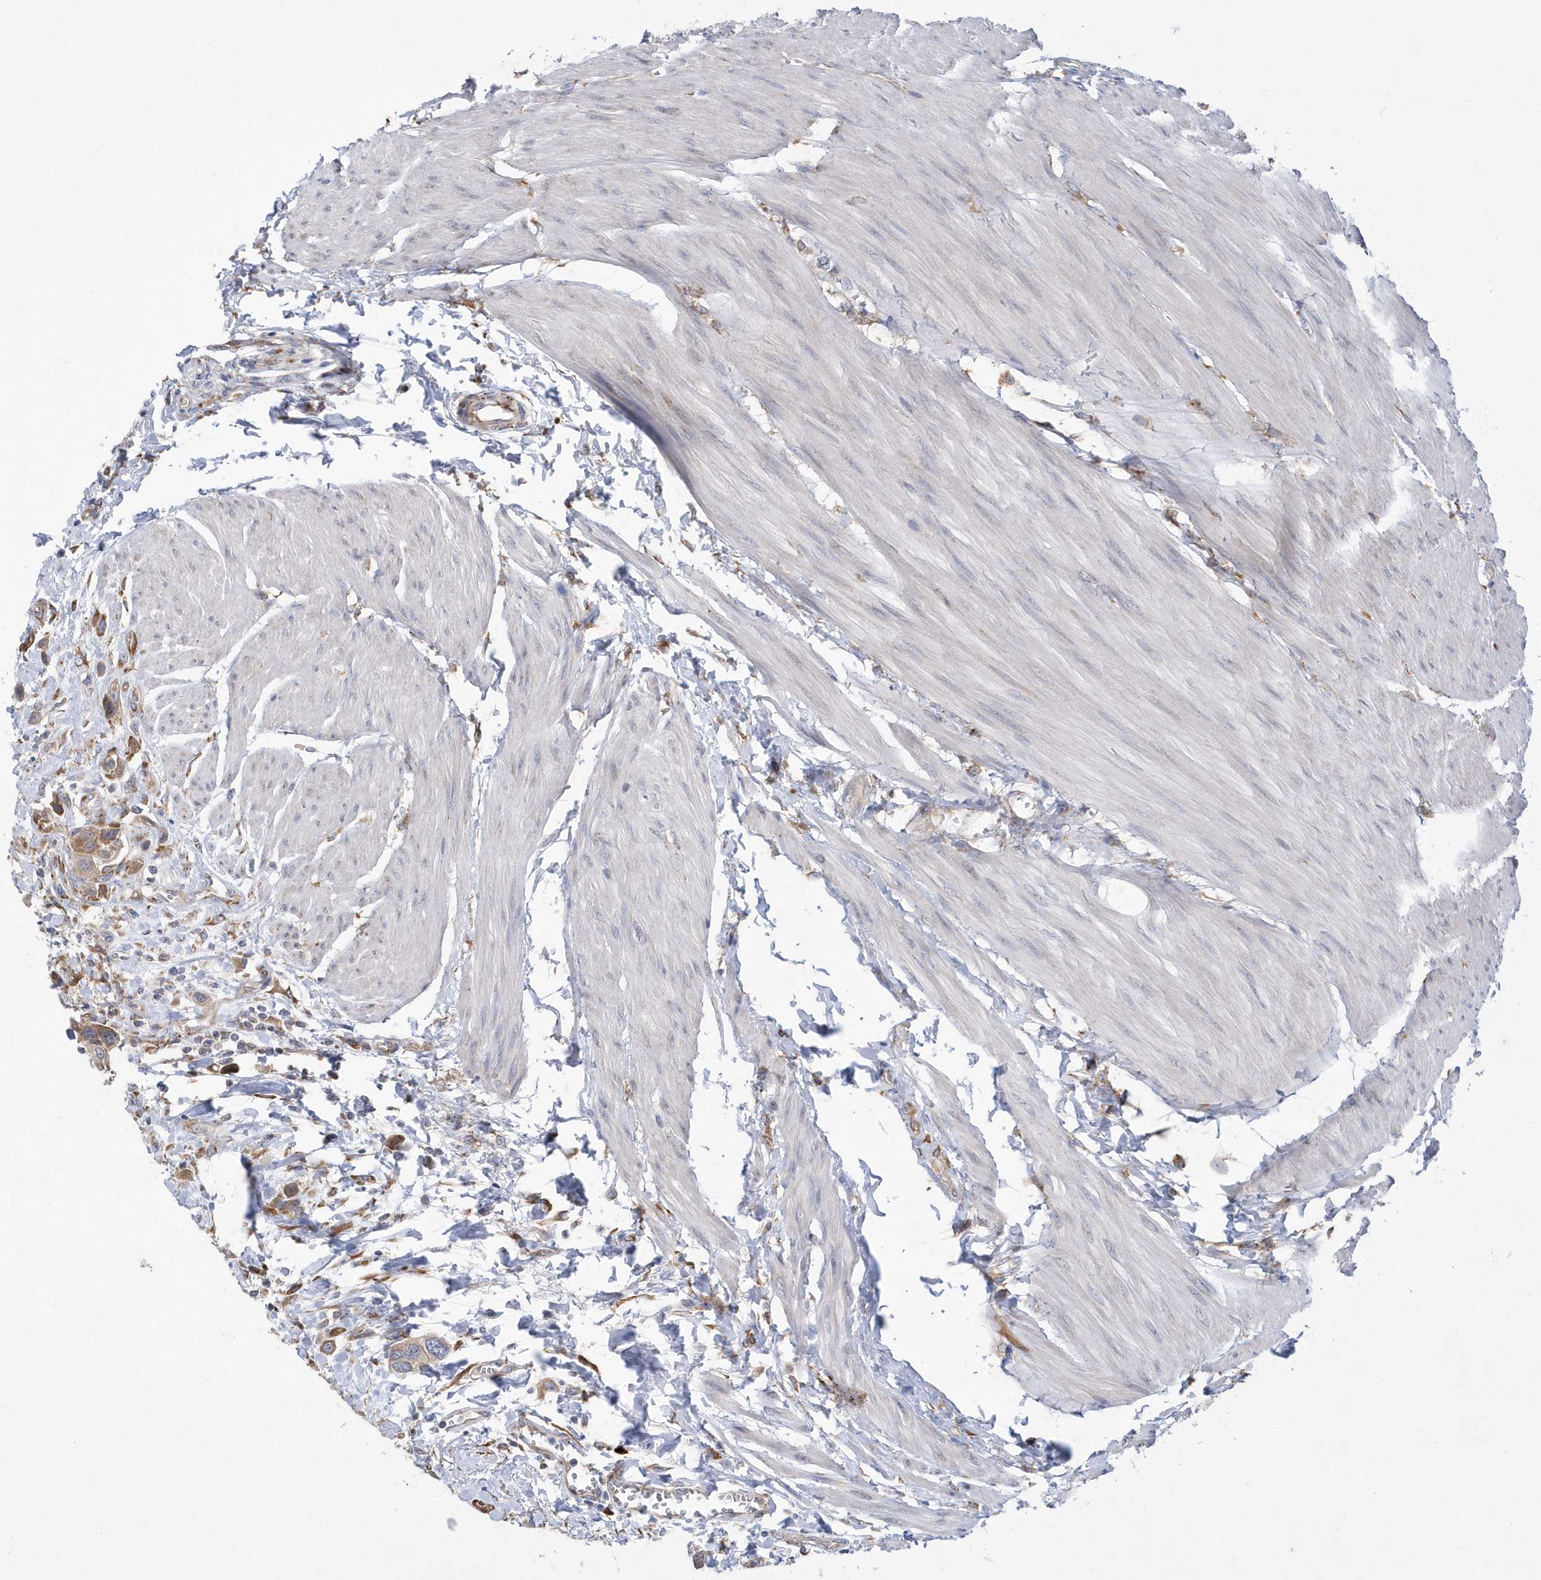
{"staining": {"intensity": "moderate", "quantity": ">75%", "location": "cytoplasmic/membranous"}, "tissue": "urothelial cancer", "cell_type": "Tumor cells", "image_type": "cancer", "snomed": [{"axis": "morphology", "description": "Urothelial carcinoma, High grade"}, {"axis": "topography", "description": "Urinary bladder"}], "caption": "An IHC micrograph of neoplastic tissue is shown. Protein staining in brown labels moderate cytoplasmic/membranous positivity in urothelial cancer within tumor cells.", "gene": "MED31", "patient": {"sex": "male", "age": 50}}